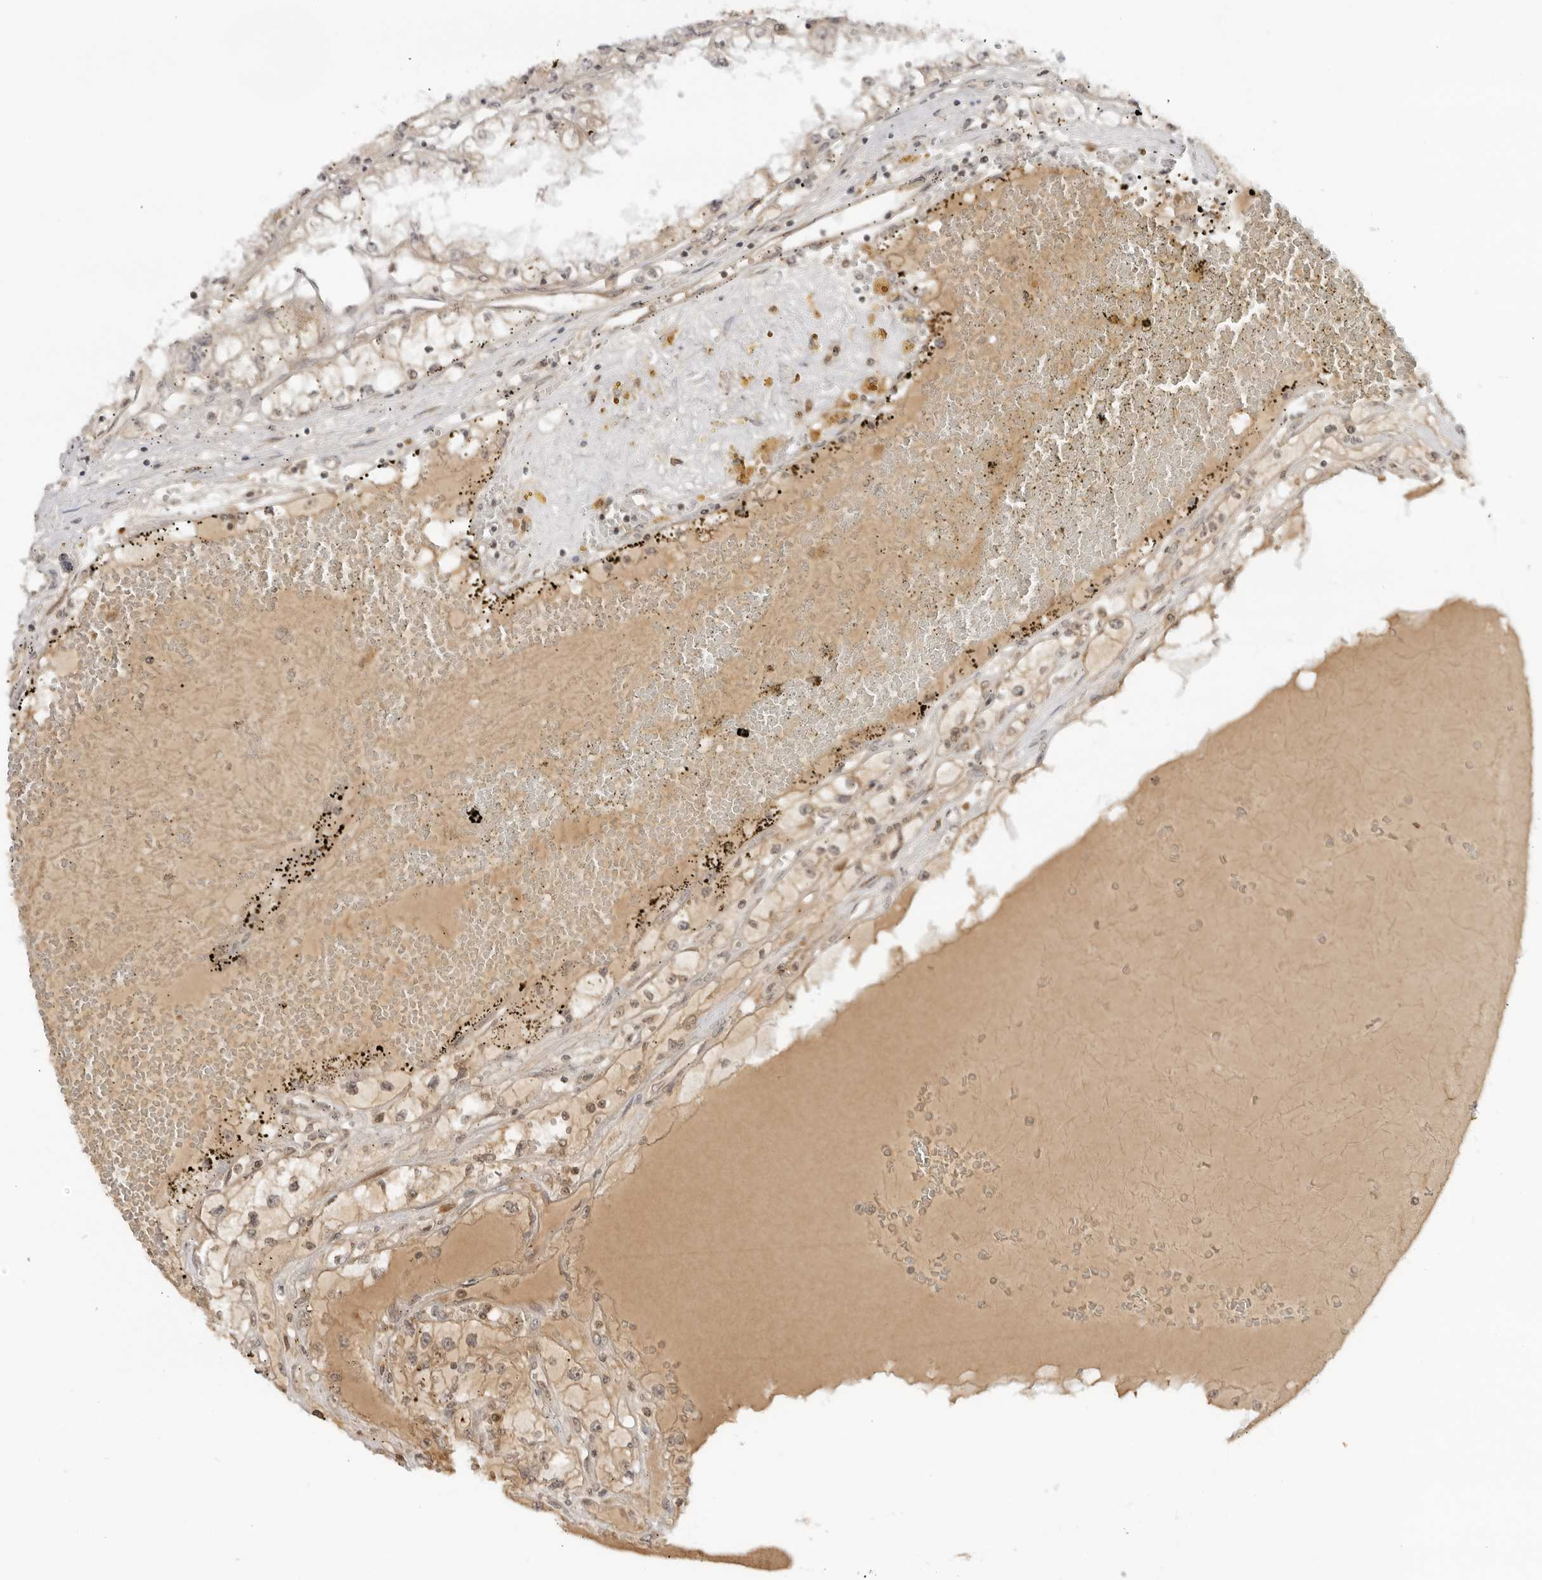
{"staining": {"intensity": "weak", "quantity": "<25%", "location": "cytoplasmic/membranous,nuclear"}, "tissue": "renal cancer", "cell_type": "Tumor cells", "image_type": "cancer", "snomed": [{"axis": "morphology", "description": "Adenocarcinoma, NOS"}, {"axis": "topography", "description": "Kidney"}], "caption": "Renal adenocarcinoma stained for a protein using IHC shows no staining tumor cells.", "gene": "PRRC2C", "patient": {"sex": "male", "age": 56}}